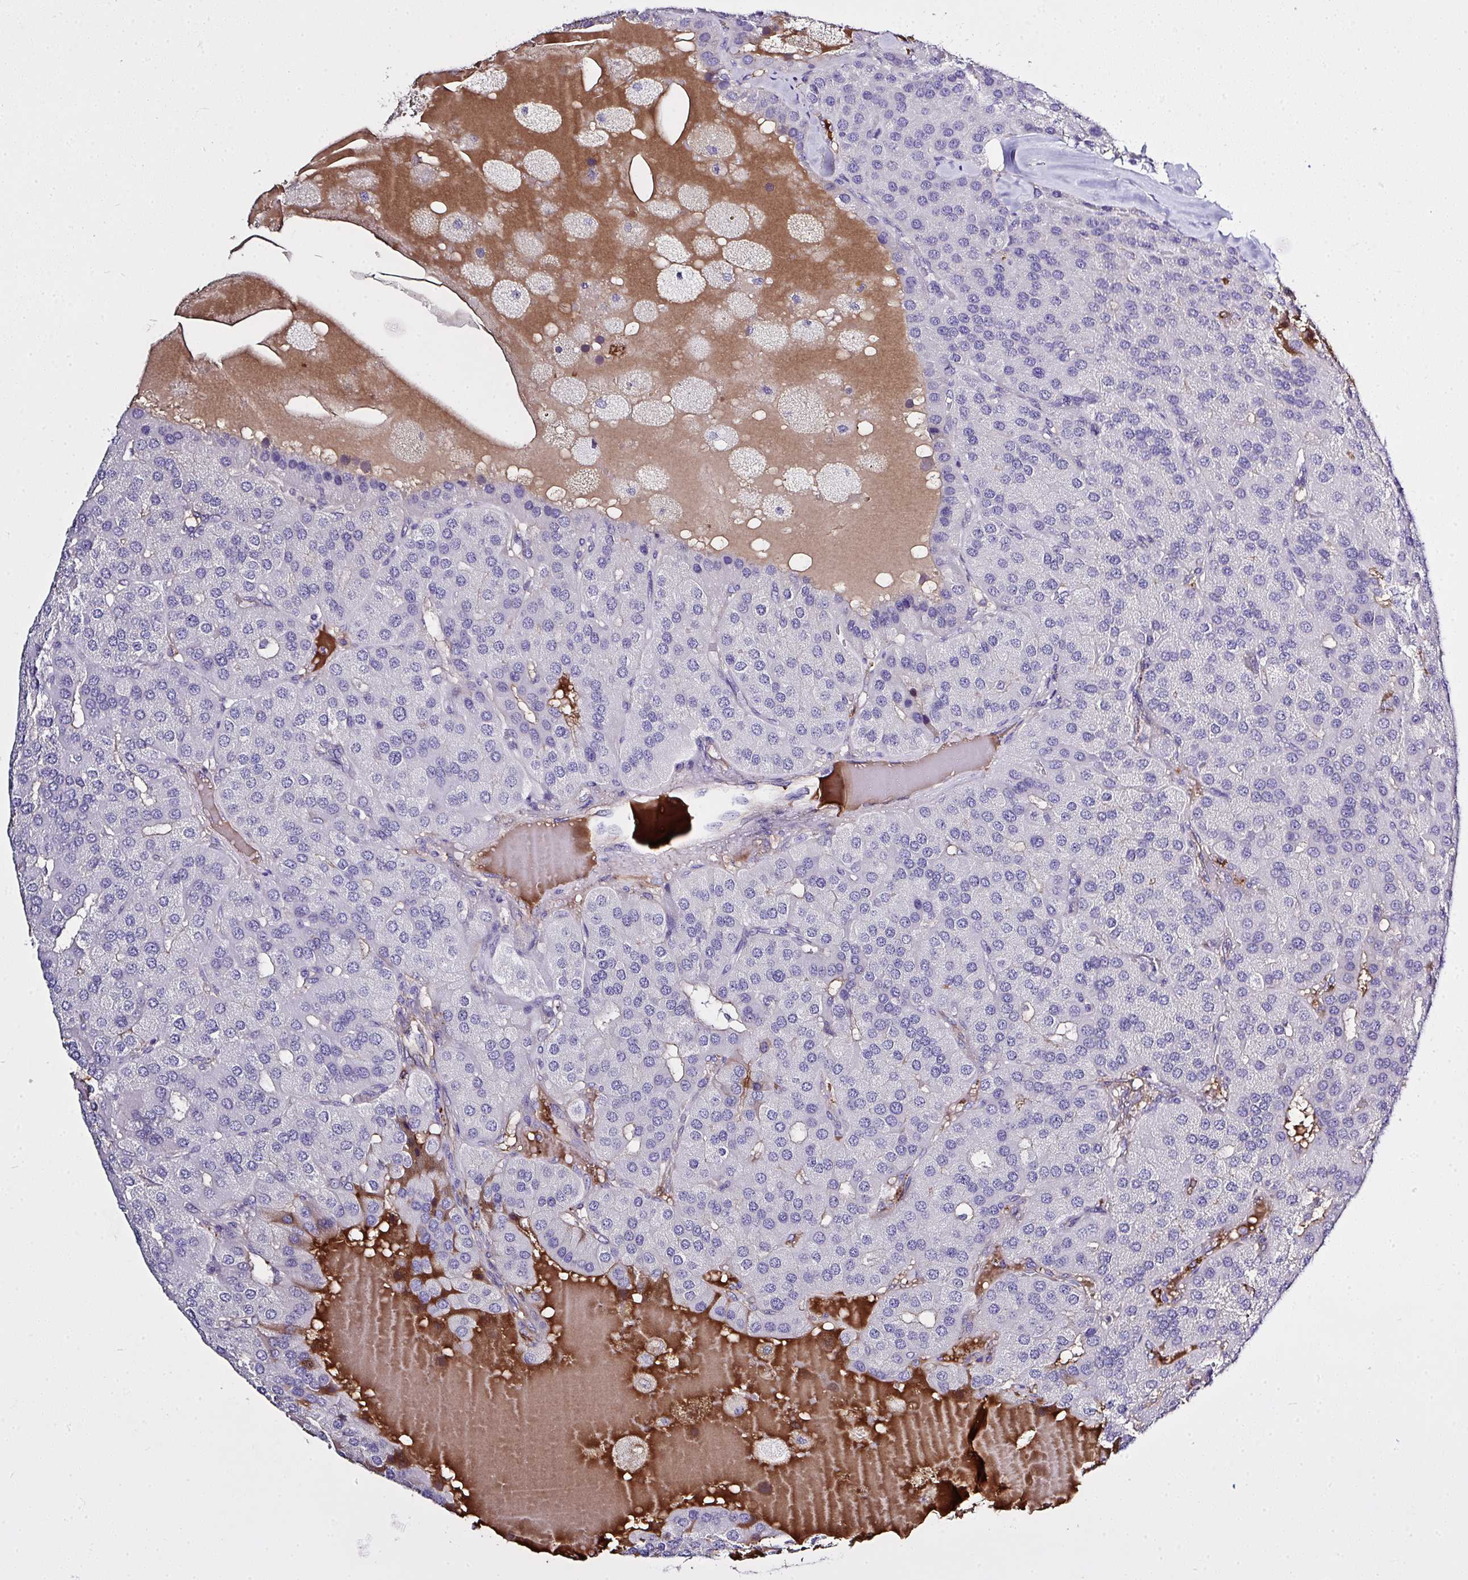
{"staining": {"intensity": "negative", "quantity": "none", "location": "none"}, "tissue": "parathyroid gland", "cell_type": "Glandular cells", "image_type": "normal", "snomed": [{"axis": "morphology", "description": "Normal tissue, NOS"}, {"axis": "morphology", "description": "Adenoma, NOS"}, {"axis": "topography", "description": "Parathyroid gland"}], "caption": "Immunohistochemistry of normal human parathyroid gland demonstrates no positivity in glandular cells.", "gene": "ZNF813", "patient": {"sex": "female", "age": 86}}